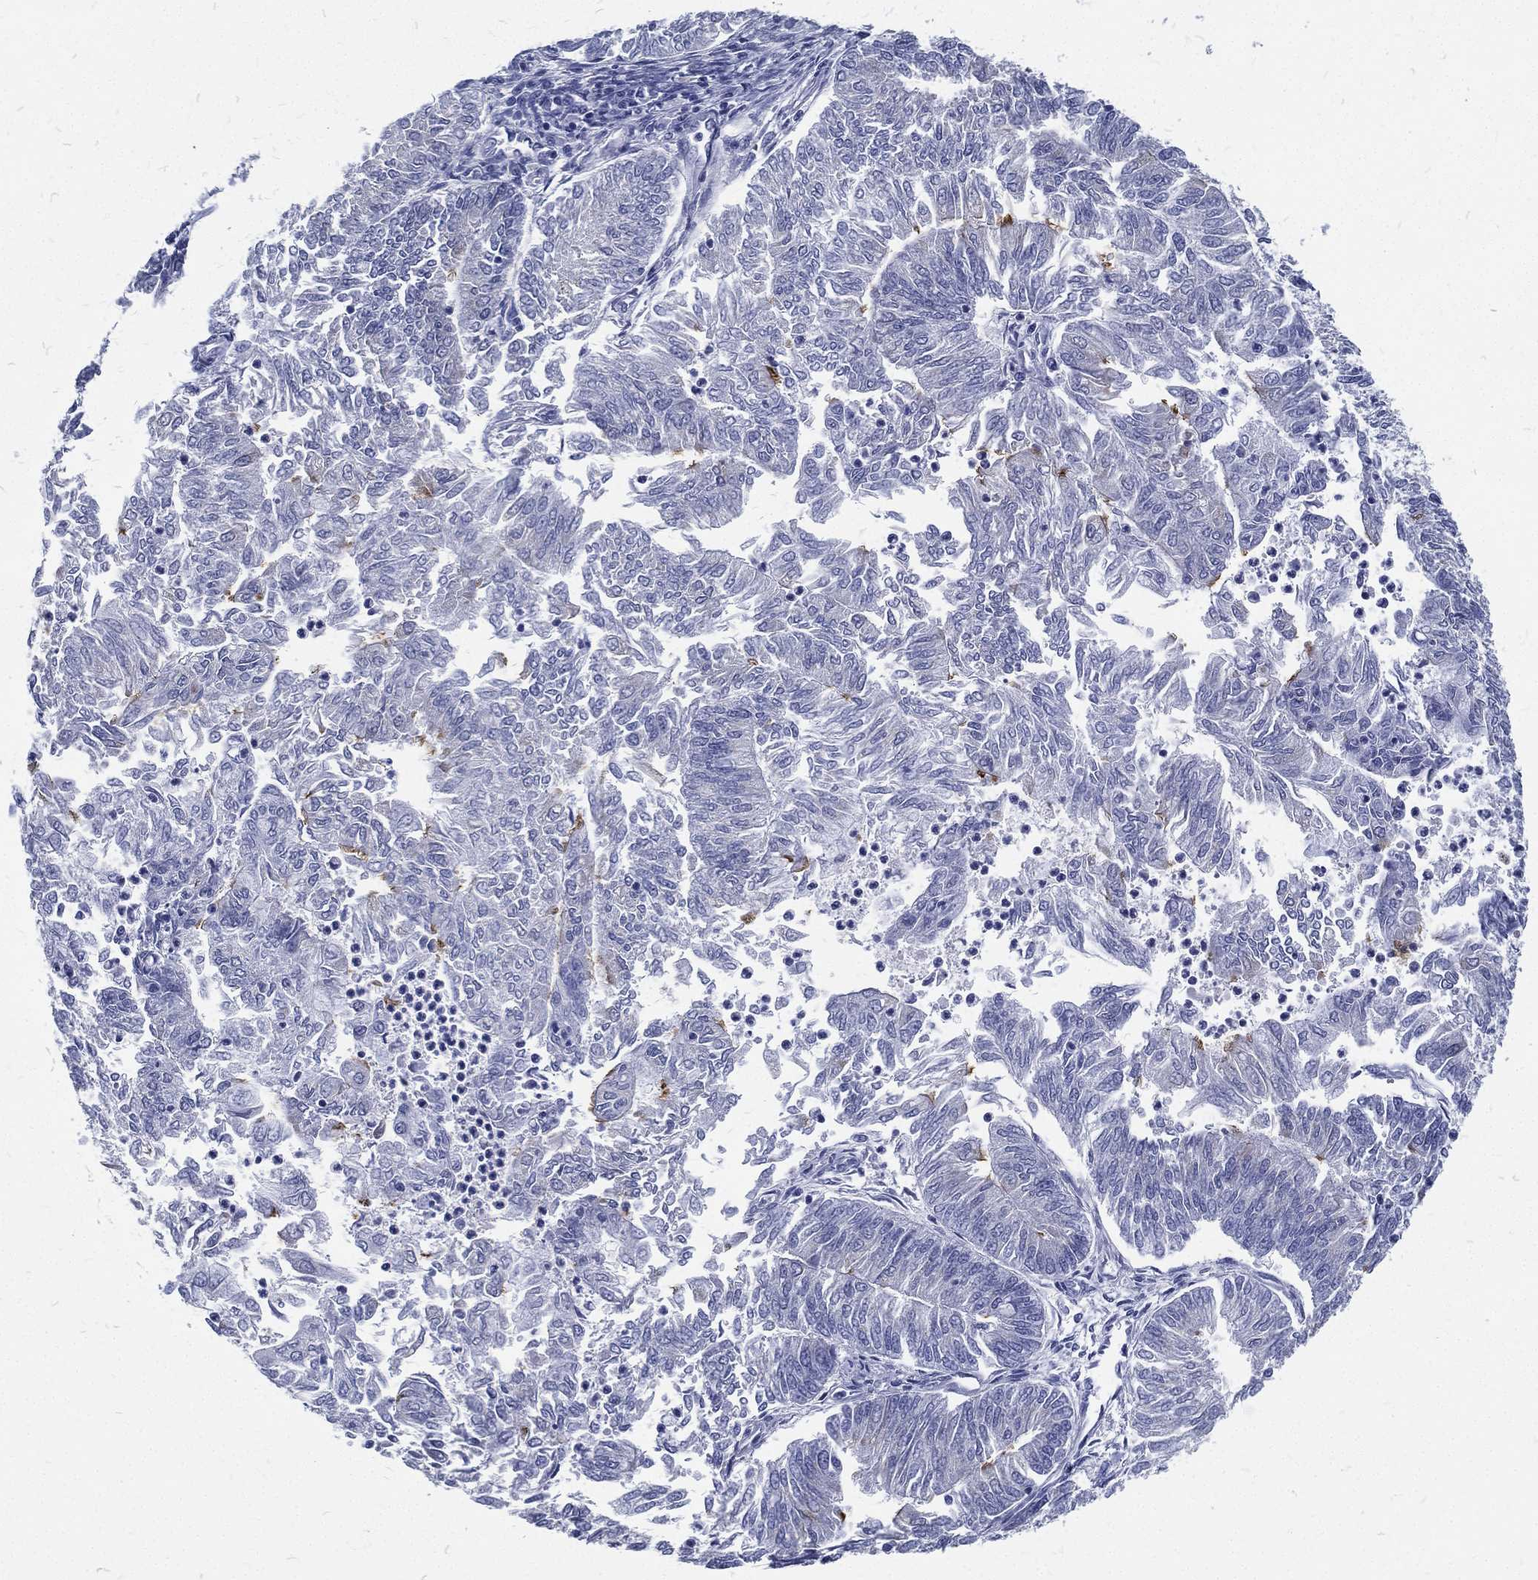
{"staining": {"intensity": "strong", "quantity": "<25%", "location": "cytoplasmic/membranous"}, "tissue": "endometrial cancer", "cell_type": "Tumor cells", "image_type": "cancer", "snomed": [{"axis": "morphology", "description": "Adenocarcinoma, NOS"}, {"axis": "topography", "description": "Endometrium"}], "caption": "IHC (DAB (3,3'-diaminobenzidine)) staining of human endometrial adenocarcinoma displays strong cytoplasmic/membranous protein positivity in approximately <25% of tumor cells.", "gene": "RSPH4A", "patient": {"sex": "female", "age": 59}}